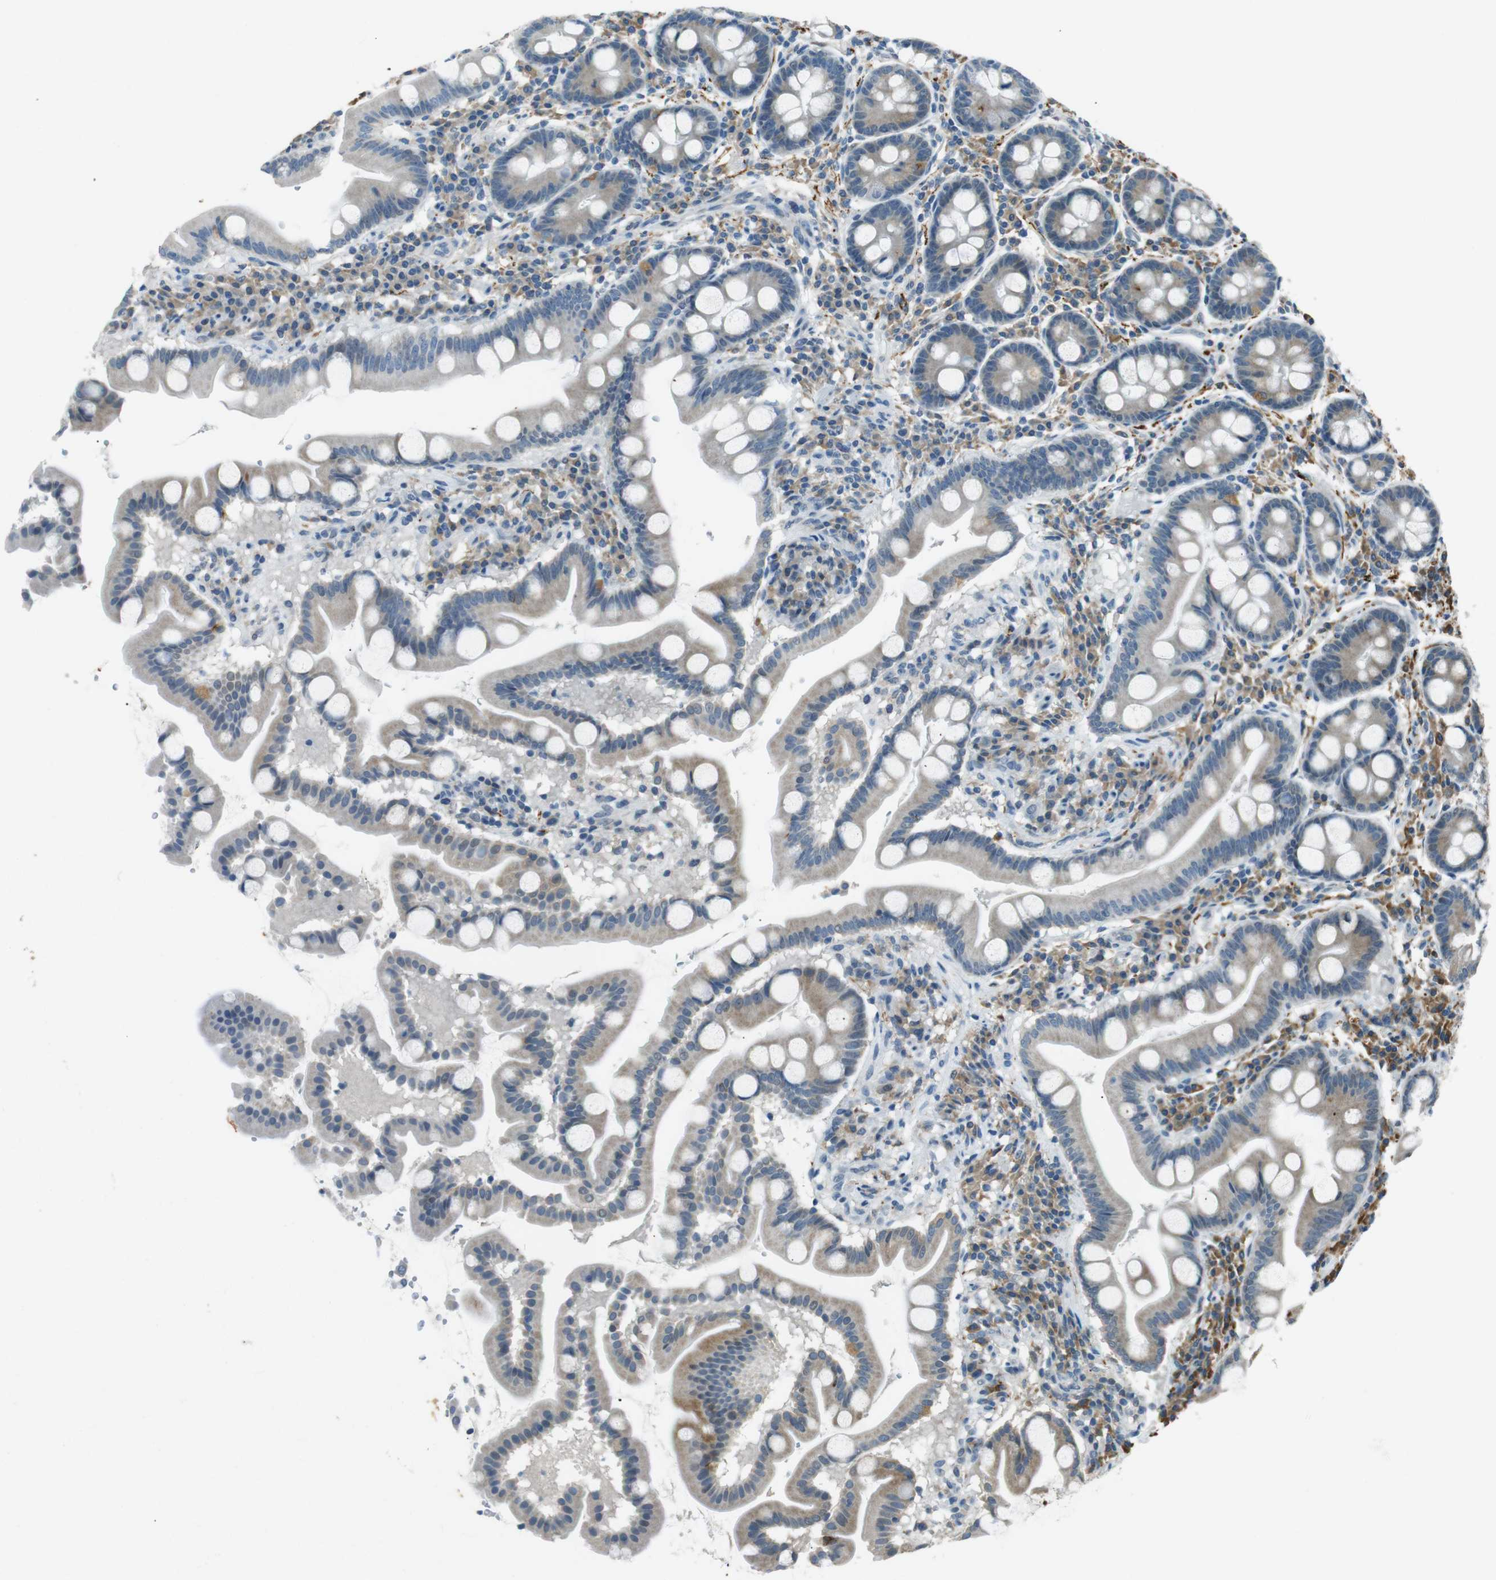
{"staining": {"intensity": "weak", "quantity": "<25%", "location": "cytoplasmic/membranous"}, "tissue": "duodenum", "cell_type": "Glandular cells", "image_type": "normal", "snomed": [{"axis": "morphology", "description": "Normal tissue, NOS"}, {"axis": "topography", "description": "Duodenum"}], "caption": "High power microscopy image of an immunohistochemistry (IHC) micrograph of normal duodenum, revealing no significant staining in glandular cells.", "gene": "MAGI2", "patient": {"sex": "male", "age": 50}}